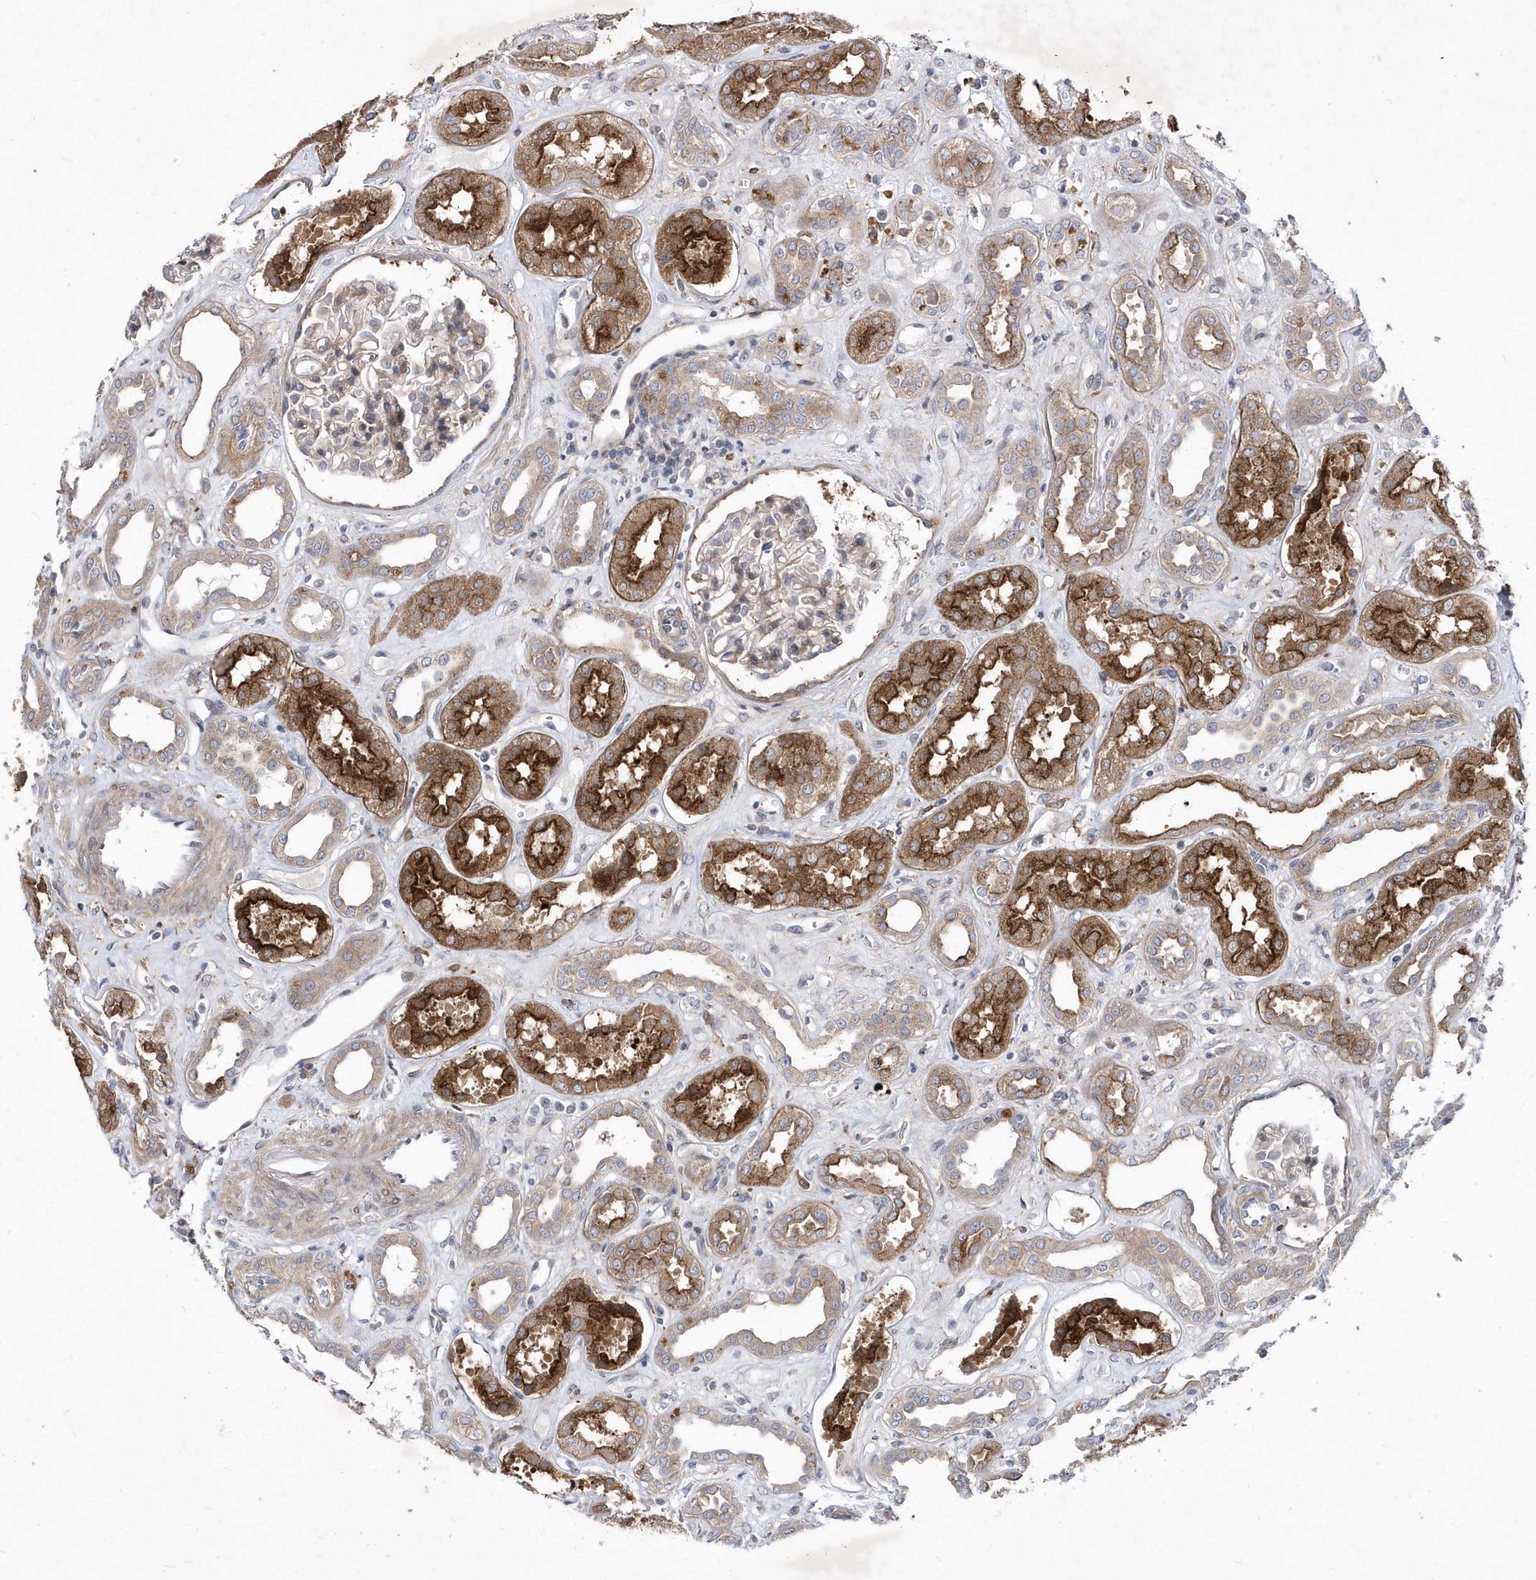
{"staining": {"intensity": "moderate", "quantity": "<25%", "location": "cytoplasmic/membranous"}, "tissue": "kidney", "cell_type": "Cells in glomeruli", "image_type": "normal", "snomed": [{"axis": "morphology", "description": "Normal tissue, NOS"}, {"axis": "topography", "description": "Kidney"}], "caption": "High-magnification brightfield microscopy of unremarkable kidney stained with DAB (3,3'-diaminobenzidine) (brown) and counterstained with hematoxylin (blue). cells in glomeruli exhibit moderate cytoplasmic/membranous positivity is appreciated in approximately<25% of cells. The protein of interest is stained brown, and the nuclei are stained in blue (DAB IHC with brightfield microscopy, high magnification).", "gene": "LONRF2", "patient": {"sex": "male", "age": 59}}